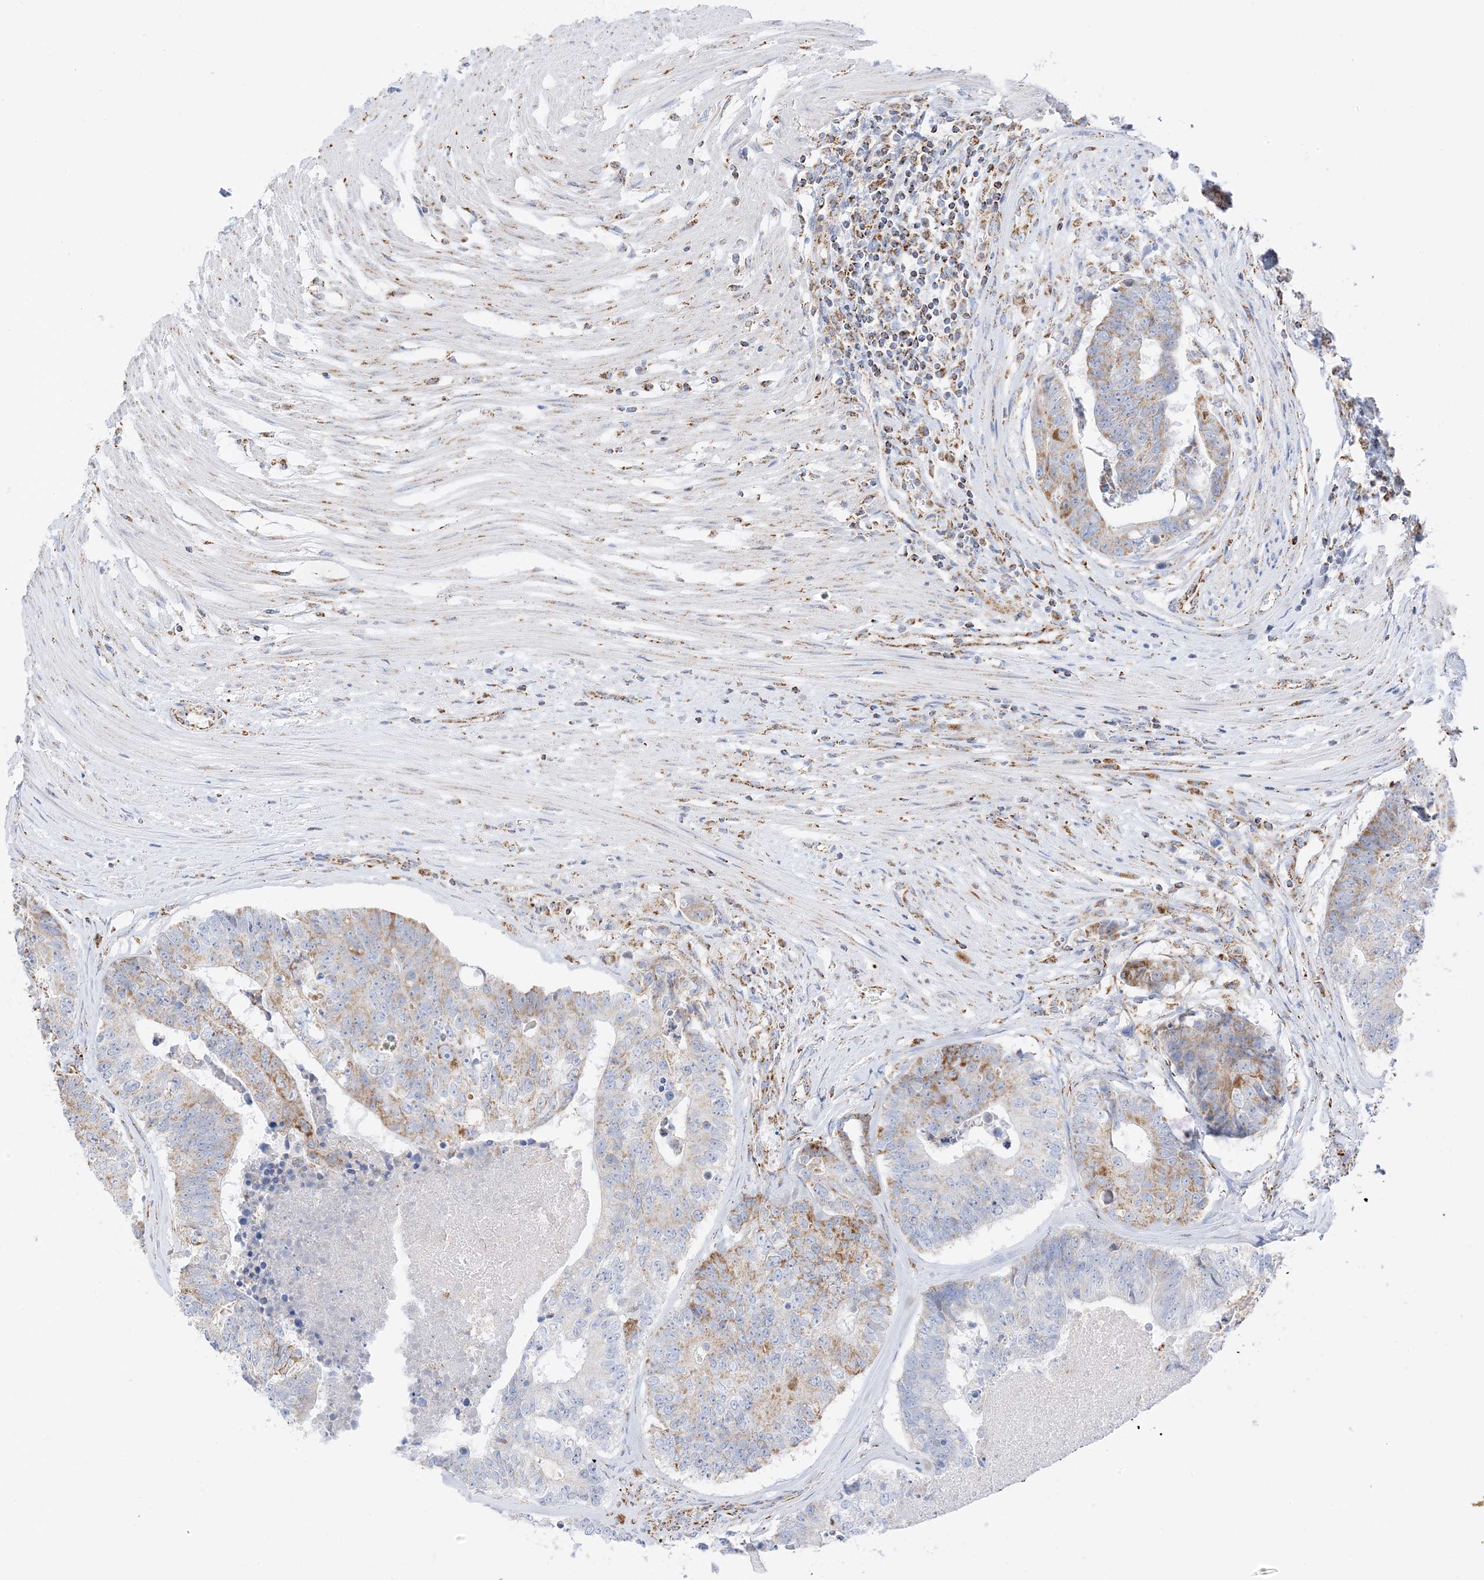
{"staining": {"intensity": "moderate", "quantity": ">75%", "location": "cytoplasmic/membranous"}, "tissue": "colorectal cancer", "cell_type": "Tumor cells", "image_type": "cancer", "snomed": [{"axis": "morphology", "description": "Adenocarcinoma, NOS"}, {"axis": "topography", "description": "Colon"}], "caption": "Adenocarcinoma (colorectal) tissue shows moderate cytoplasmic/membranous staining in approximately >75% of tumor cells", "gene": "CAPN13", "patient": {"sex": "female", "age": 67}}